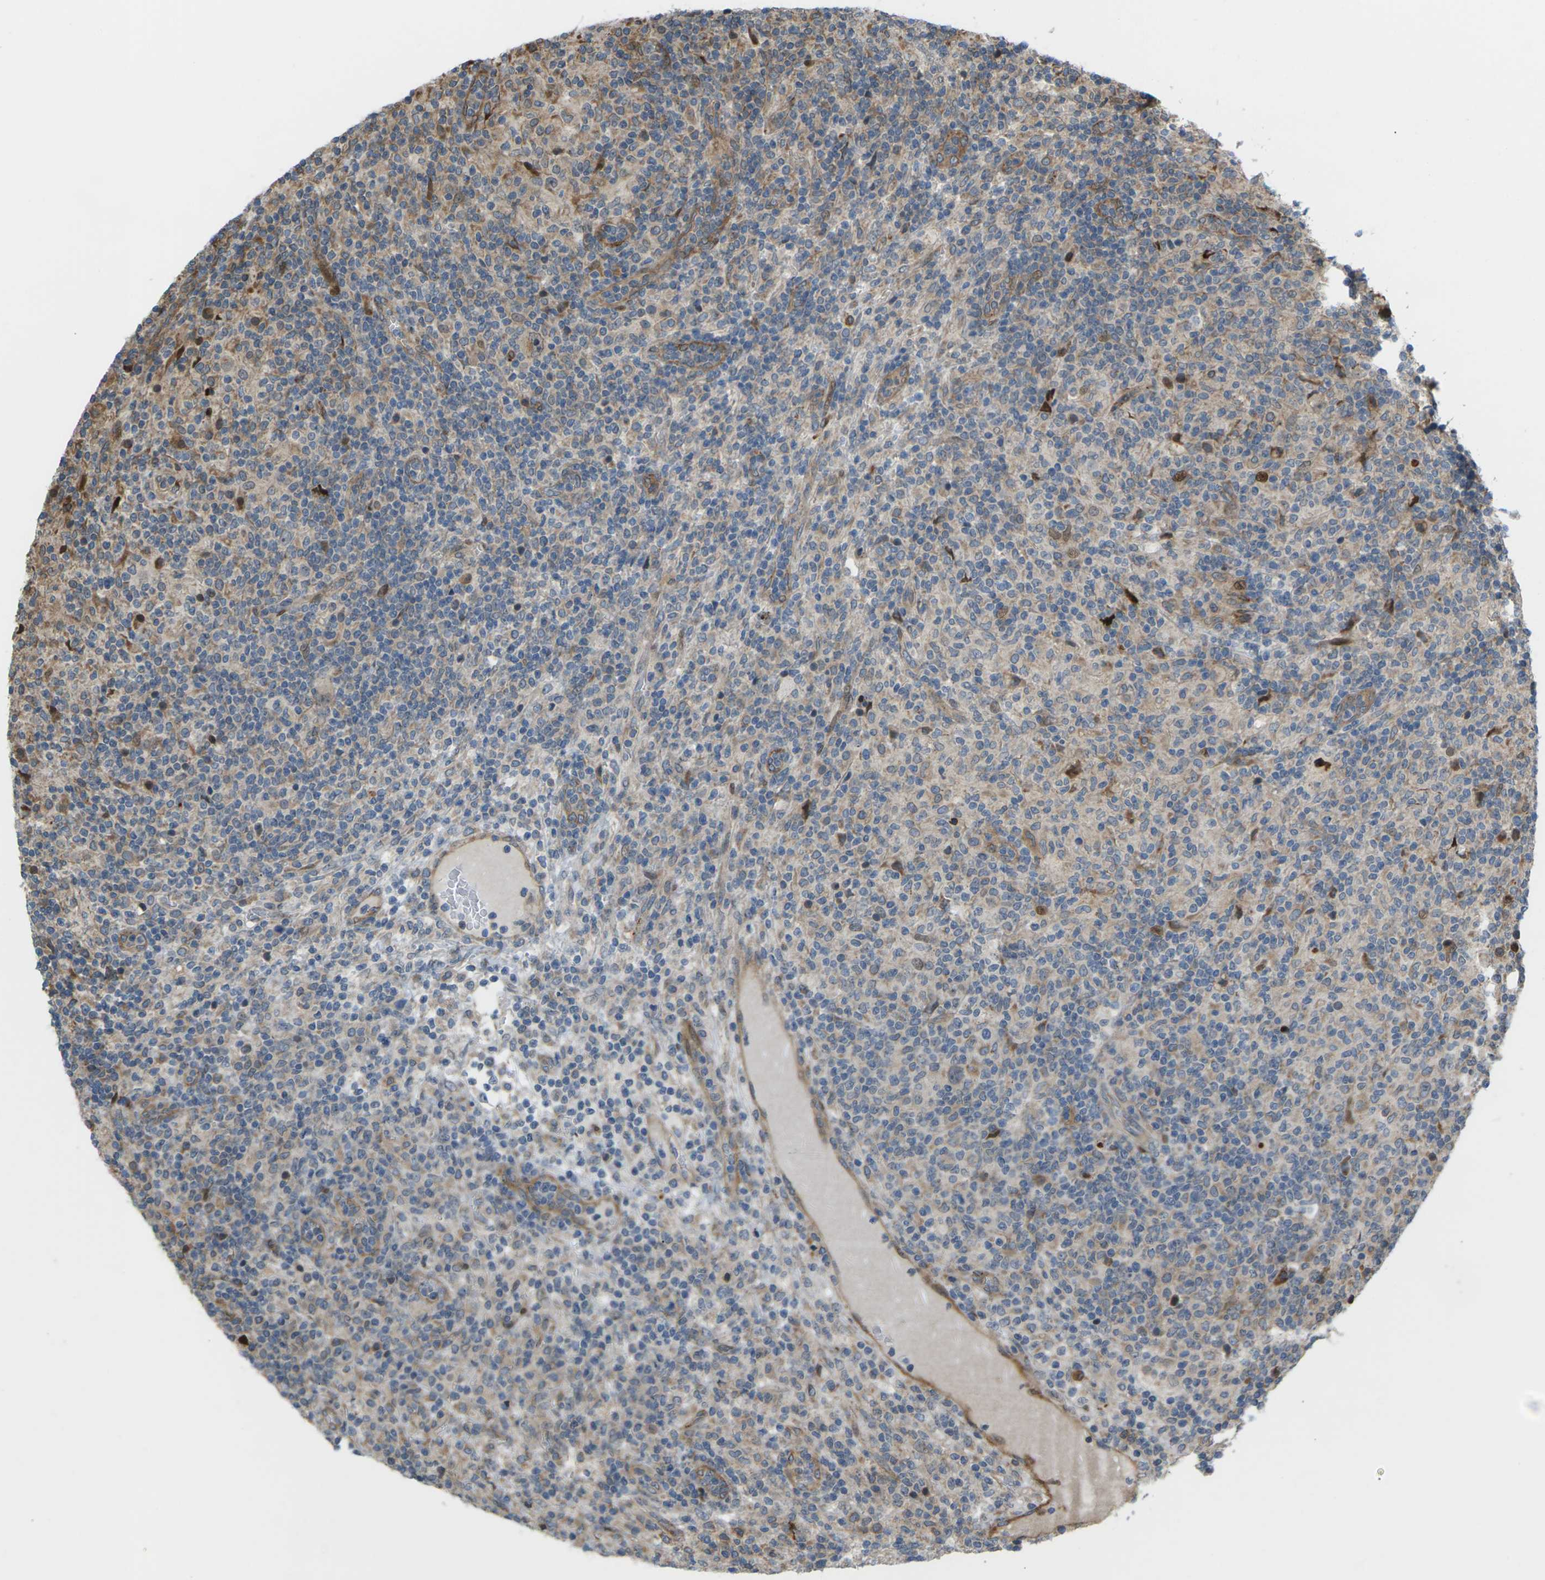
{"staining": {"intensity": "moderate", "quantity": "<25%", "location": "cytoplasmic/membranous,nuclear"}, "tissue": "lymphoma", "cell_type": "Tumor cells", "image_type": "cancer", "snomed": [{"axis": "morphology", "description": "Hodgkin's disease, NOS"}, {"axis": "topography", "description": "Lymph node"}], "caption": "The image demonstrates staining of lymphoma, revealing moderate cytoplasmic/membranous and nuclear protein positivity (brown color) within tumor cells. (brown staining indicates protein expression, while blue staining denotes nuclei).", "gene": "ROBO1", "patient": {"sex": "male", "age": 70}}